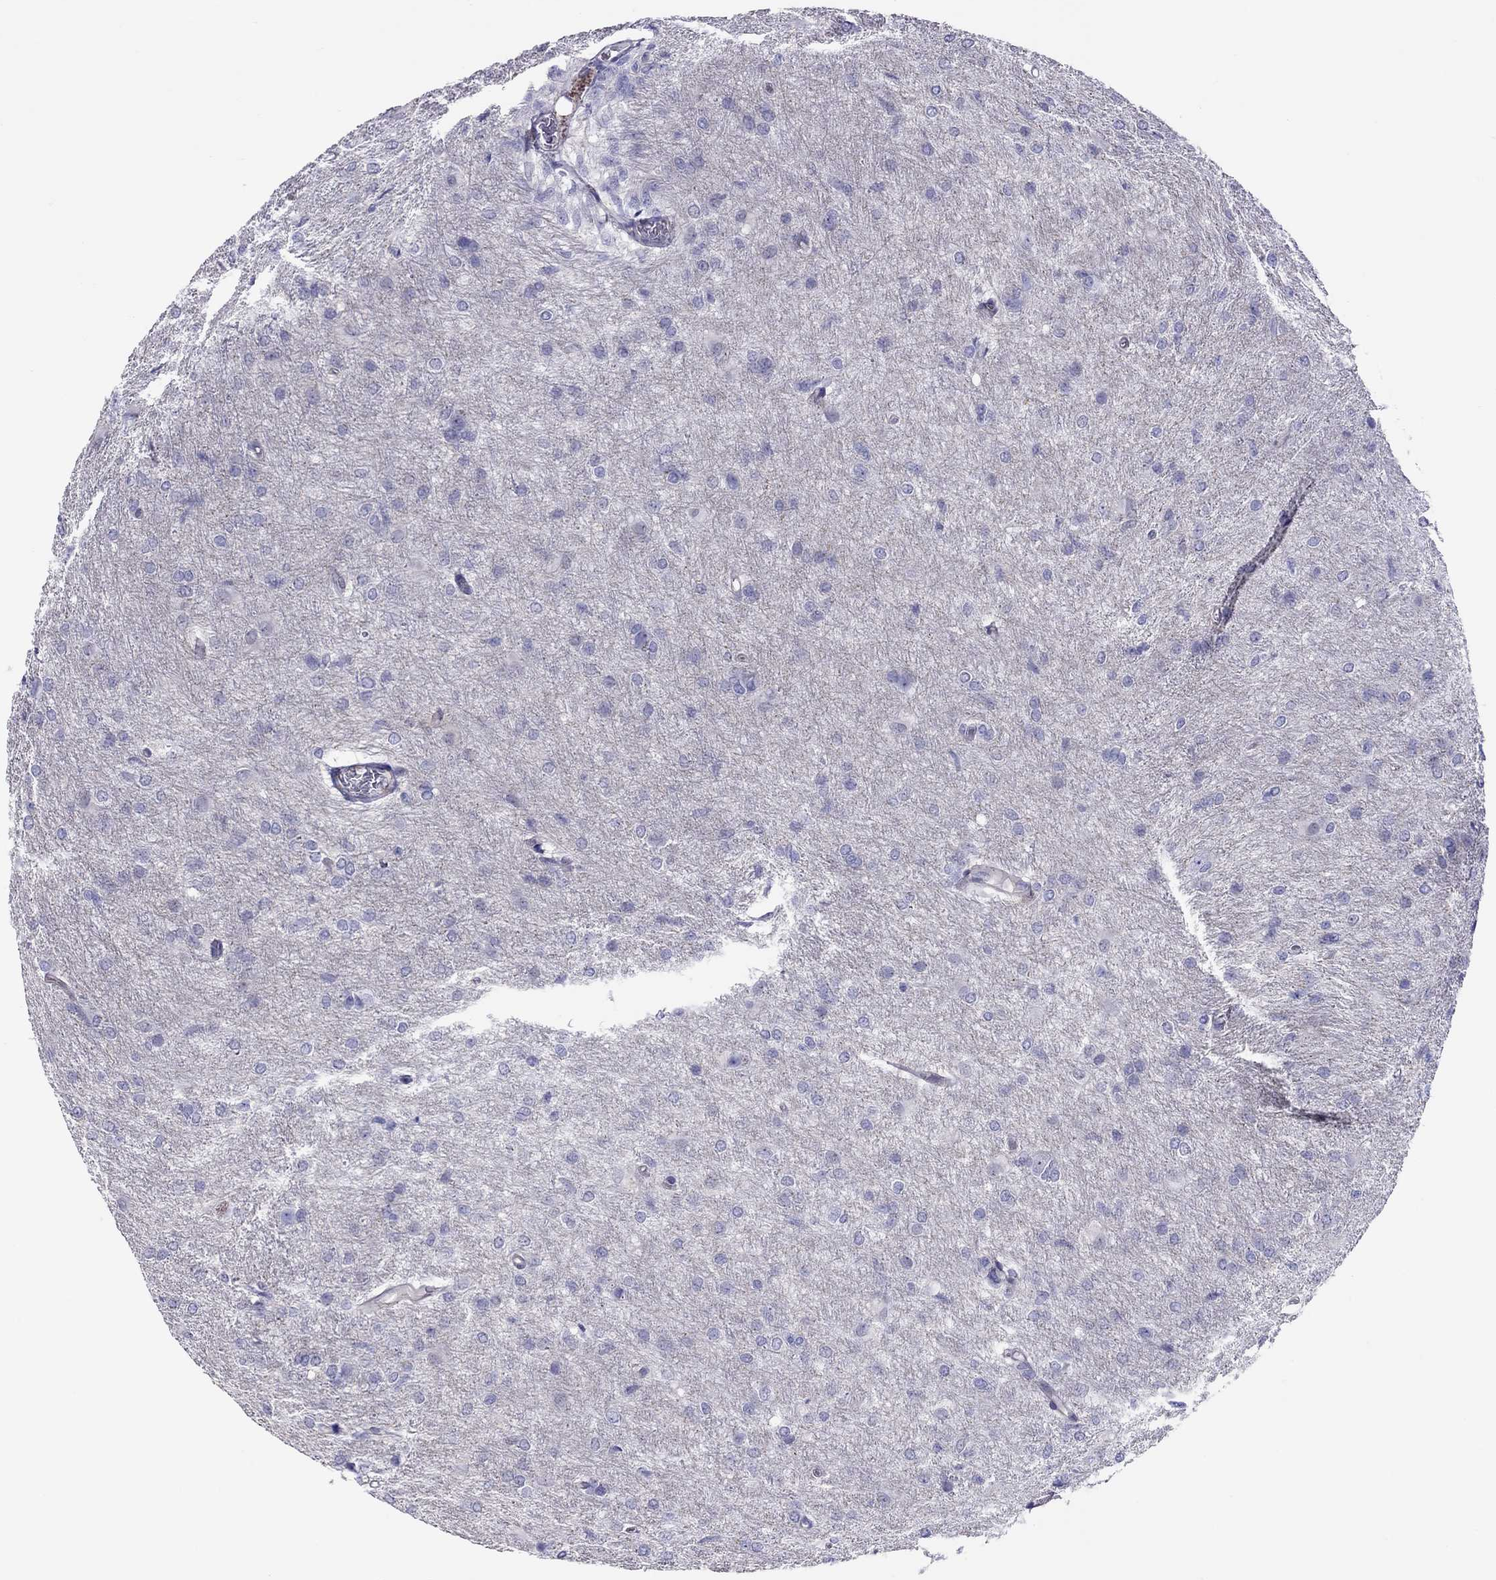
{"staining": {"intensity": "negative", "quantity": "none", "location": "none"}, "tissue": "glioma", "cell_type": "Tumor cells", "image_type": "cancer", "snomed": [{"axis": "morphology", "description": "Glioma, malignant, High grade"}, {"axis": "topography", "description": "Brain"}], "caption": "Human glioma stained for a protein using immunohistochemistry shows no positivity in tumor cells.", "gene": "ALOX15B", "patient": {"sex": "male", "age": 68}}